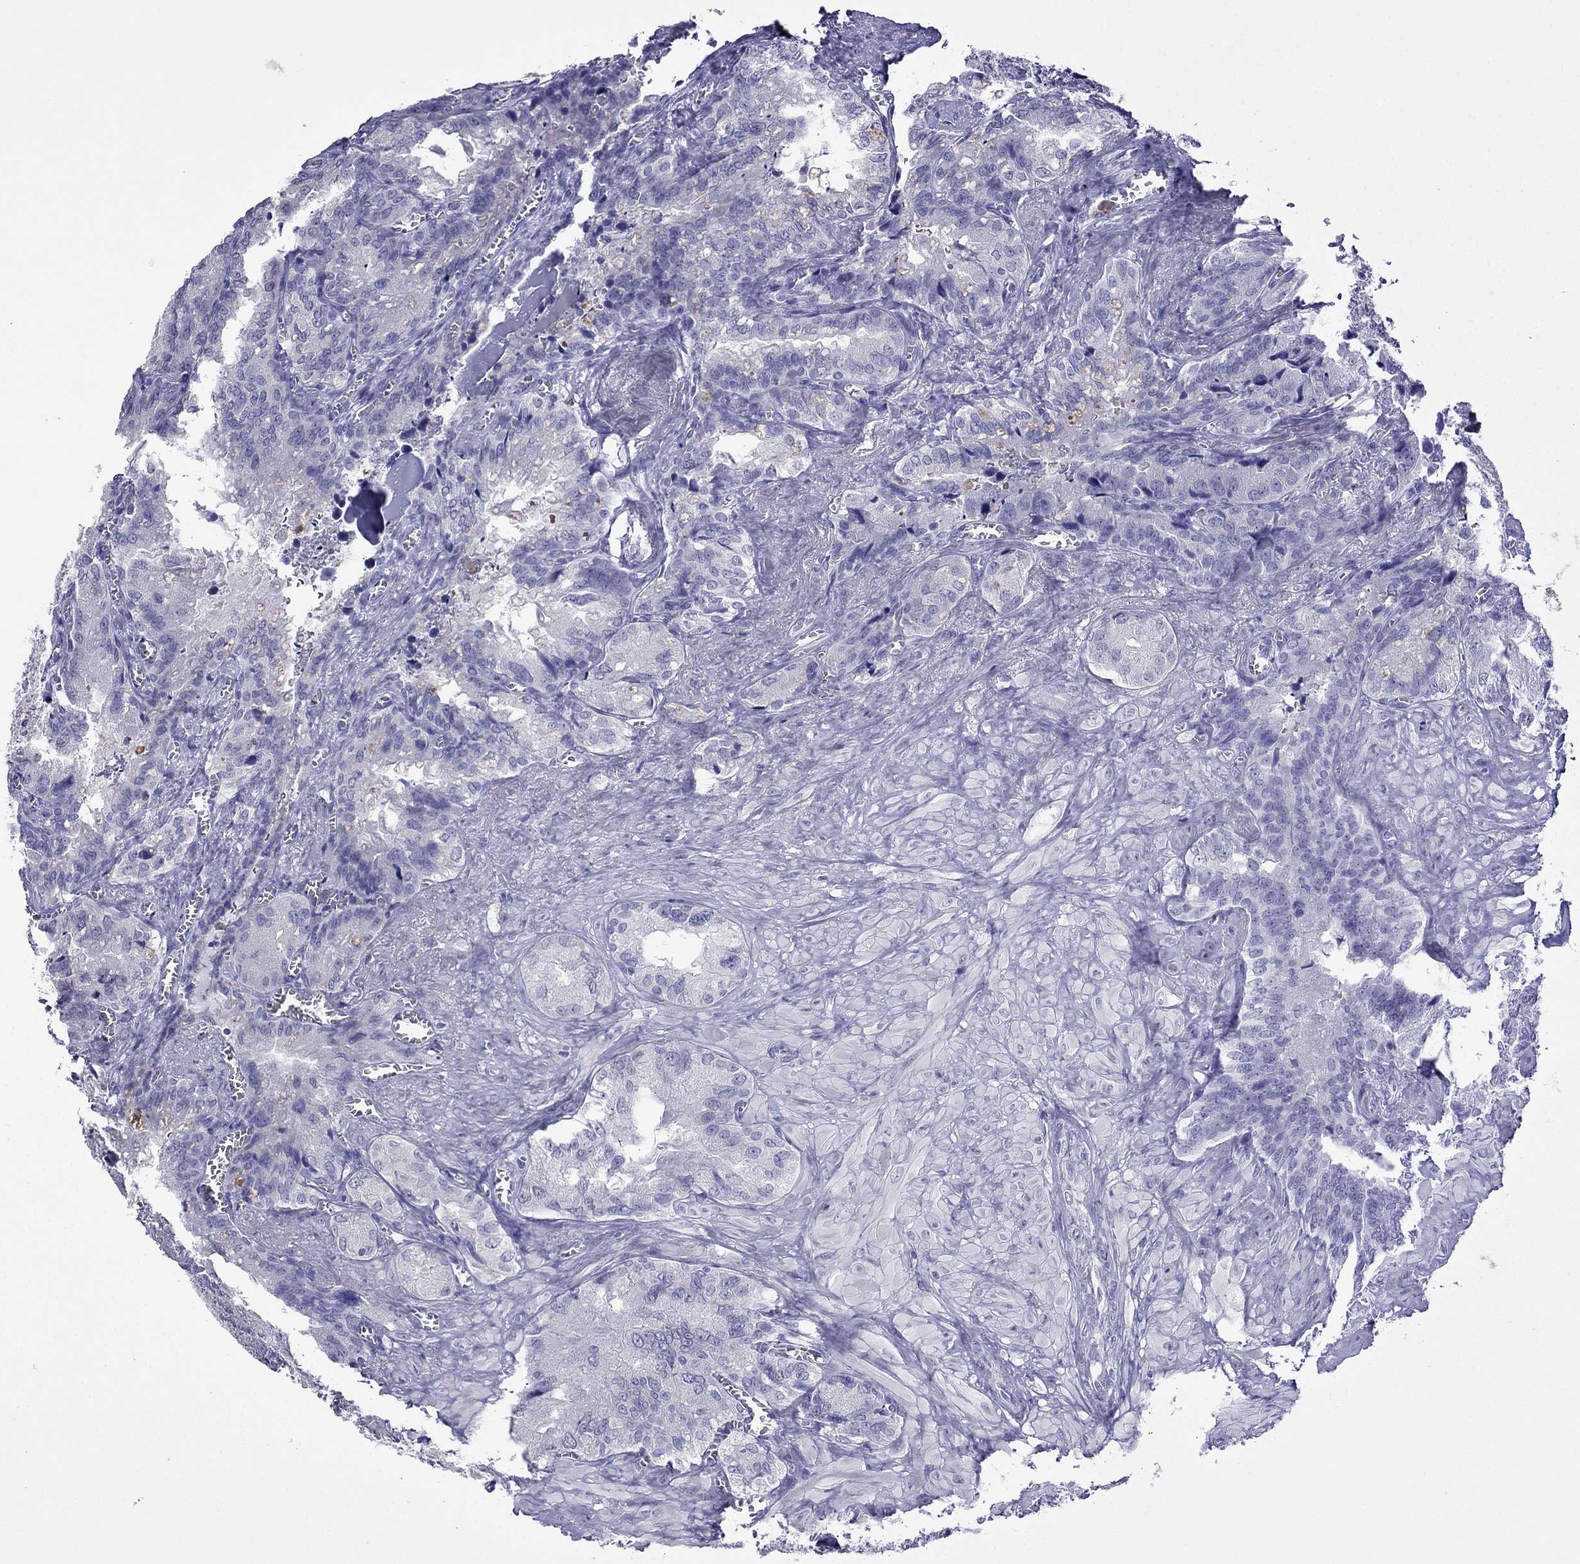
{"staining": {"intensity": "negative", "quantity": "none", "location": "none"}, "tissue": "seminal vesicle", "cell_type": "Glandular cells", "image_type": "normal", "snomed": [{"axis": "morphology", "description": "Normal tissue, NOS"}, {"axis": "topography", "description": "Seminal veicle"}], "caption": "Micrograph shows no significant protein staining in glandular cells of benign seminal vesicle.", "gene": "CDHR4", "patient": {"sex": "male", "age": 72}}